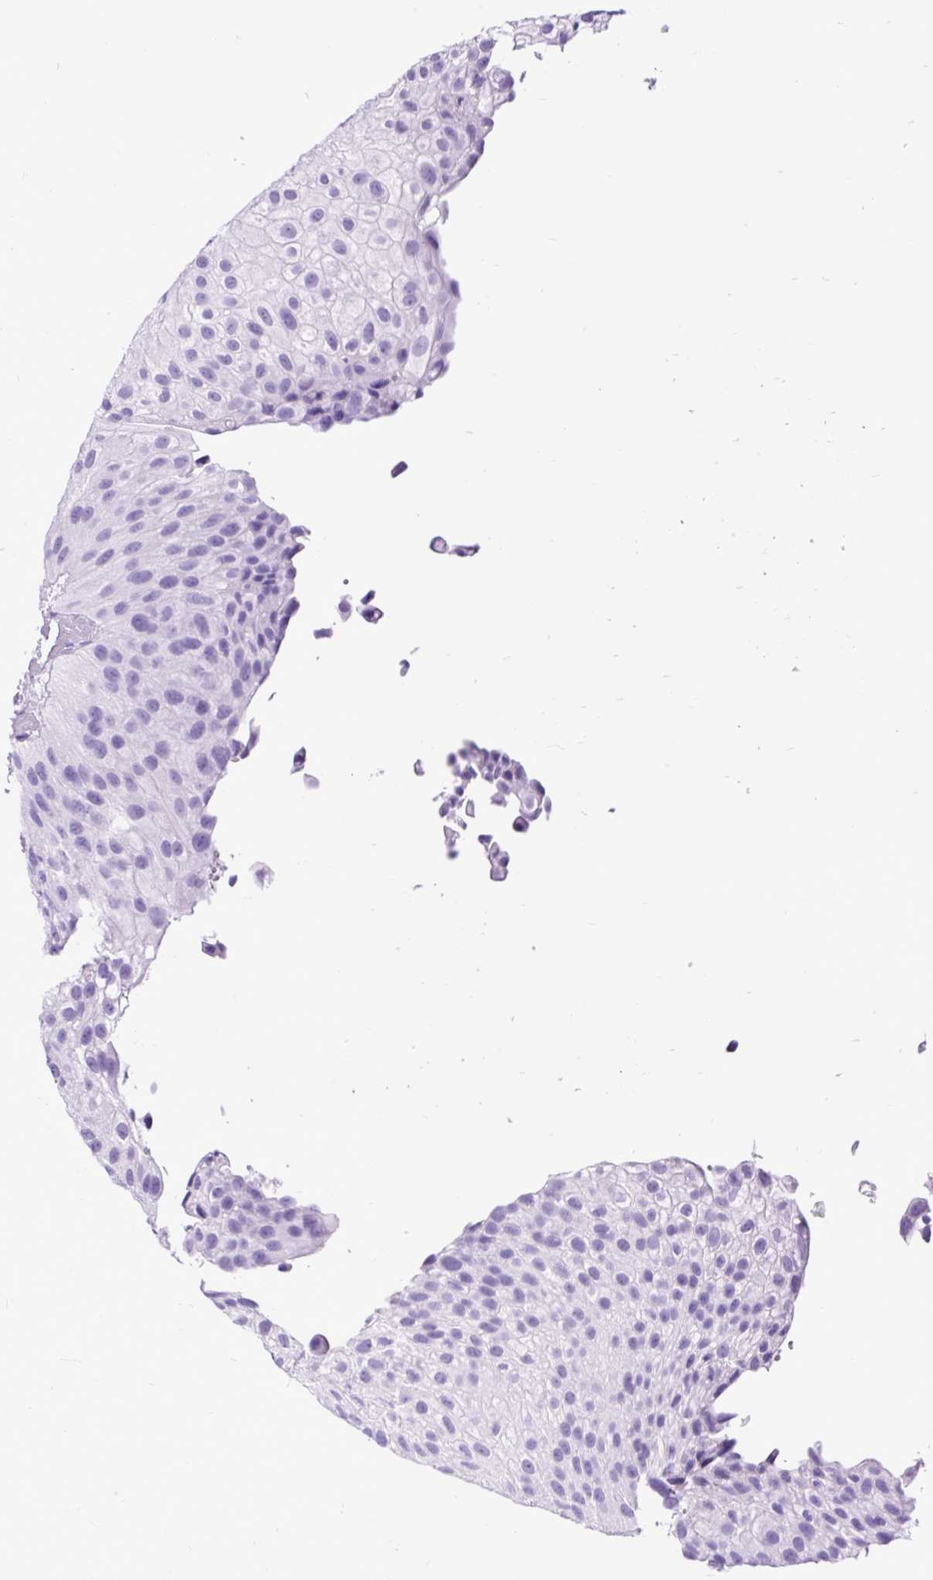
{"staining": {"intensity": "negative", "quantity": "none", "location": "none"}, "tissue": "urothelial cancer", "cell_type": "Tumor cells", "image_type": "cancer", "snomed": [{"axis": "morphology", "description": "Urothelial carcinoma, NOS"}, {"axis": "topography", "description": "Urinary bladder"}], "caption": "A micrograph of human transitional cell carcinoma is negative for staining in tumor cells. (IHC, brightfield microscopy, high magnification).", "gene": "CEL", "patient": {"sex": "male", "age": 87}}